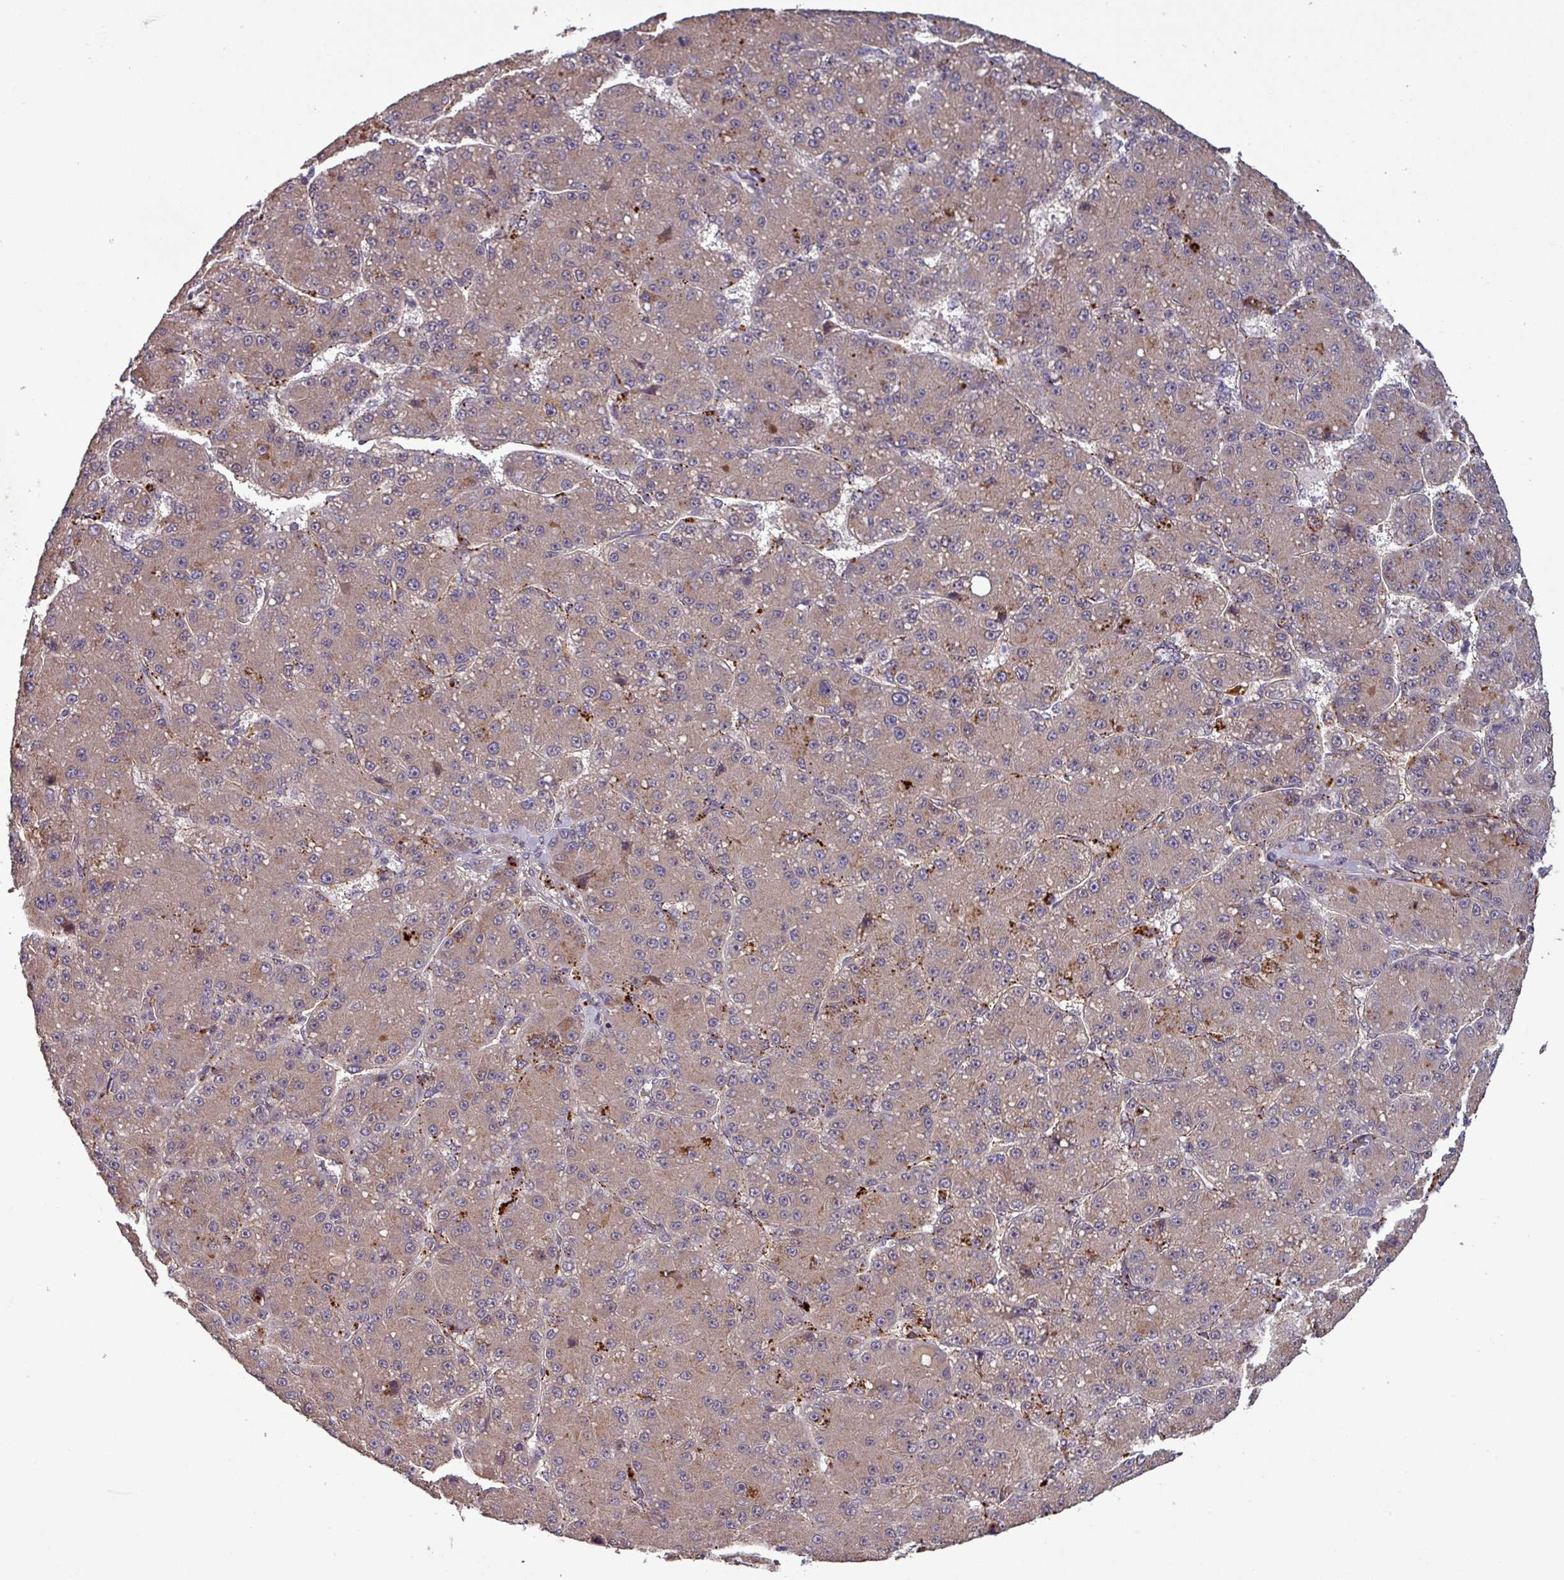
{"staining": {"intensity": "weak", "quantity": ">75%", "location": "cytoplasmic/membranous"}, "tissue": "liver cancer", "cell_type": "Tumor cells", "image_type": "cancer", "snomed": [{"axis": "morphology", "description": "Carcinoma, Hepatocellular, NOS"}, {"axis": "topography", "description": "Liver"}], "caption": "Immunohistochemistry image of liver cancer stained for a protein (brown), which displays low levels of weak cytoplasmic/membranous staining in about >75% of tumor cells.", "gene": "PUS1", "patient": {"sex": "male", "age": 67}}